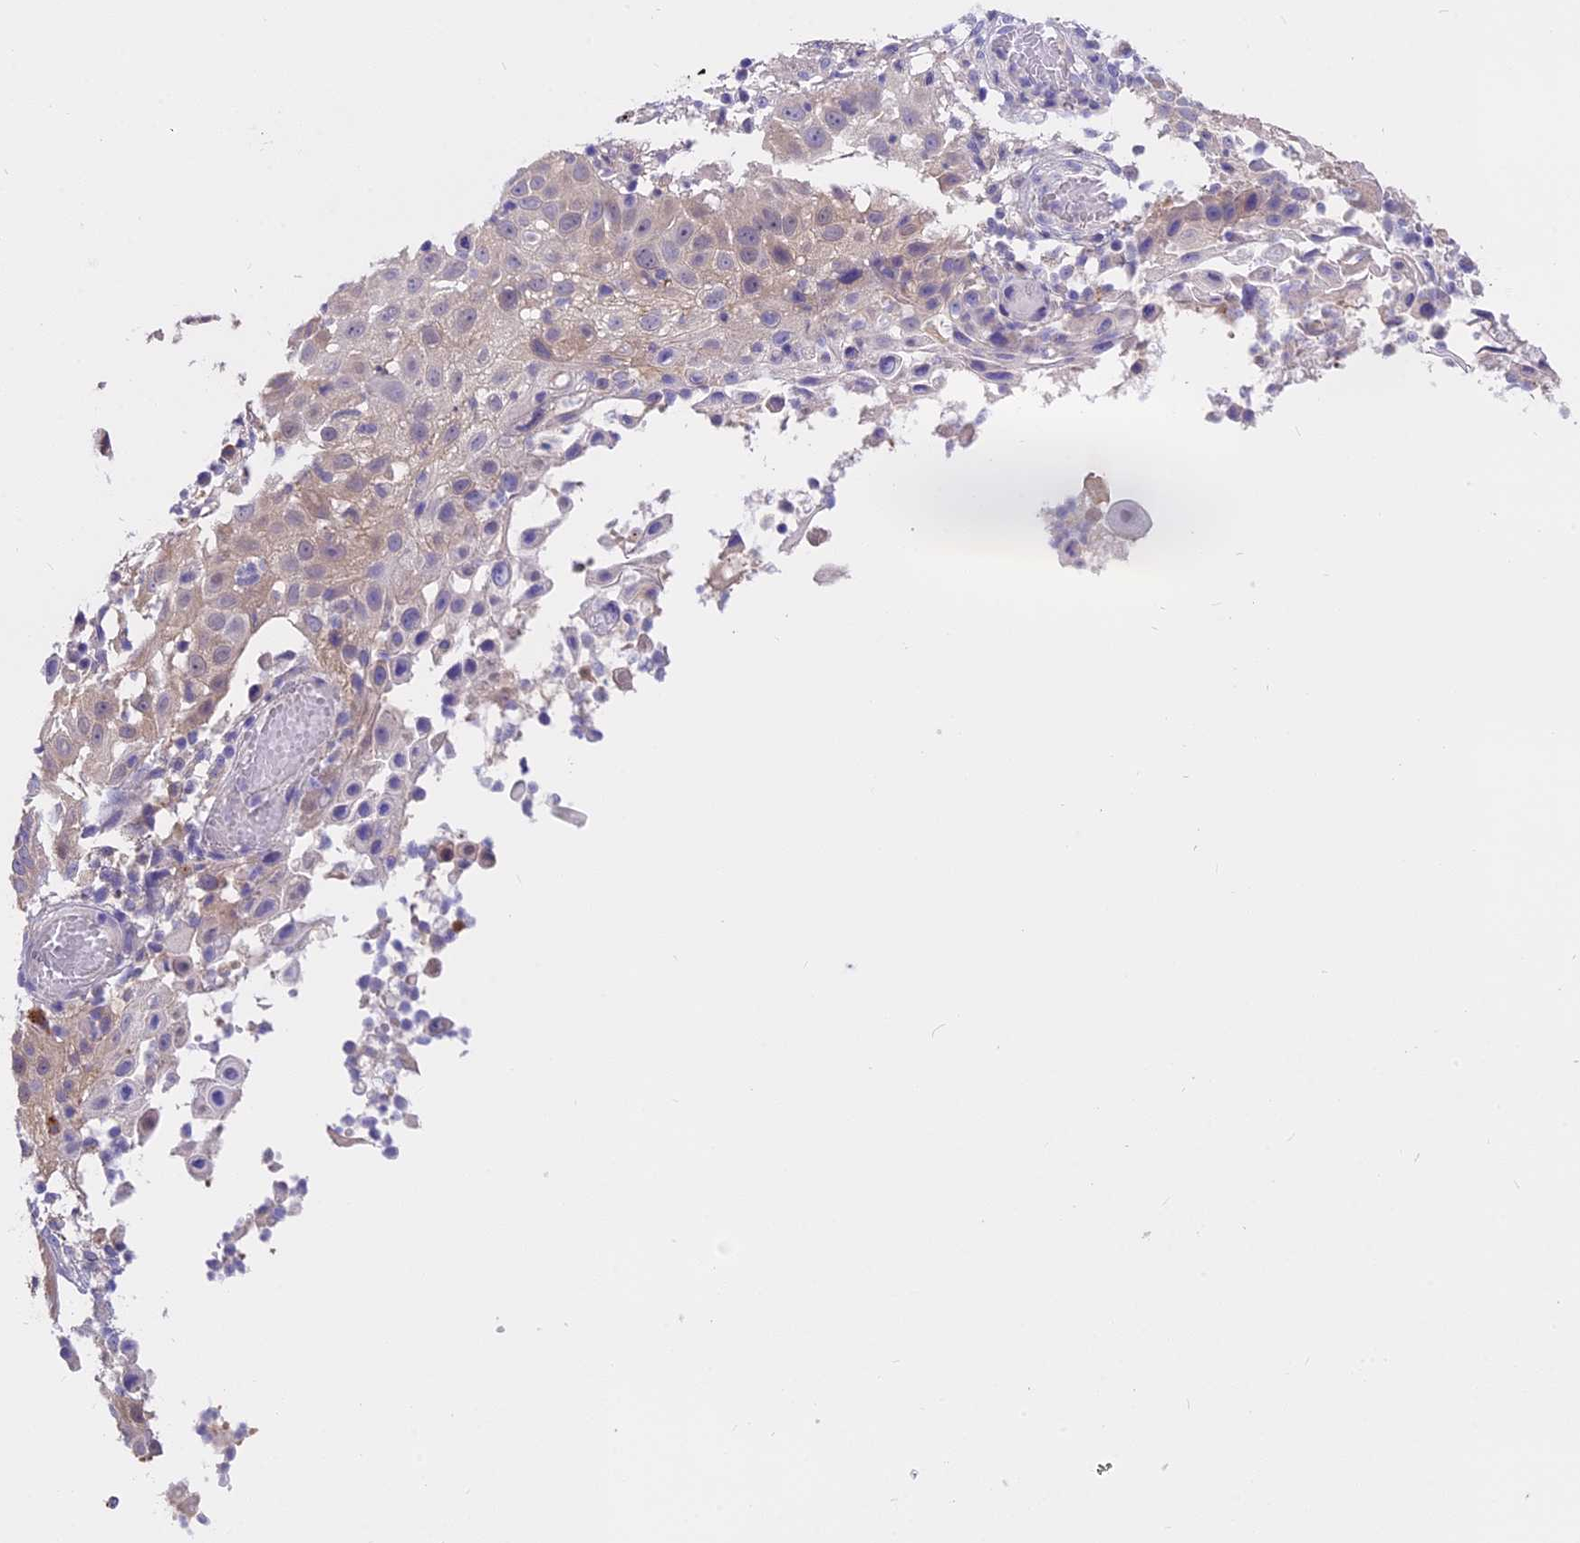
{"staining": {"intensity": "weak", "quantity": "<25%", "location": "cytoplasmic/membranous"}, "tissue": "skin cancer", "cell_type": "Tumor cells", "image_type": "cancer", "snomed": [{"axis": "morphology", "description": "Squamous cell carcinoma, NOS"}, {"axis": "topography", "description": "Skin"}], "caption": "Squamous cell carcinoma (skin) was stained to show a protein in brown. There is no significant expression in tumor cells.", "gene": "LYPD6", "patient": {"sex": "female", "age": 44}}